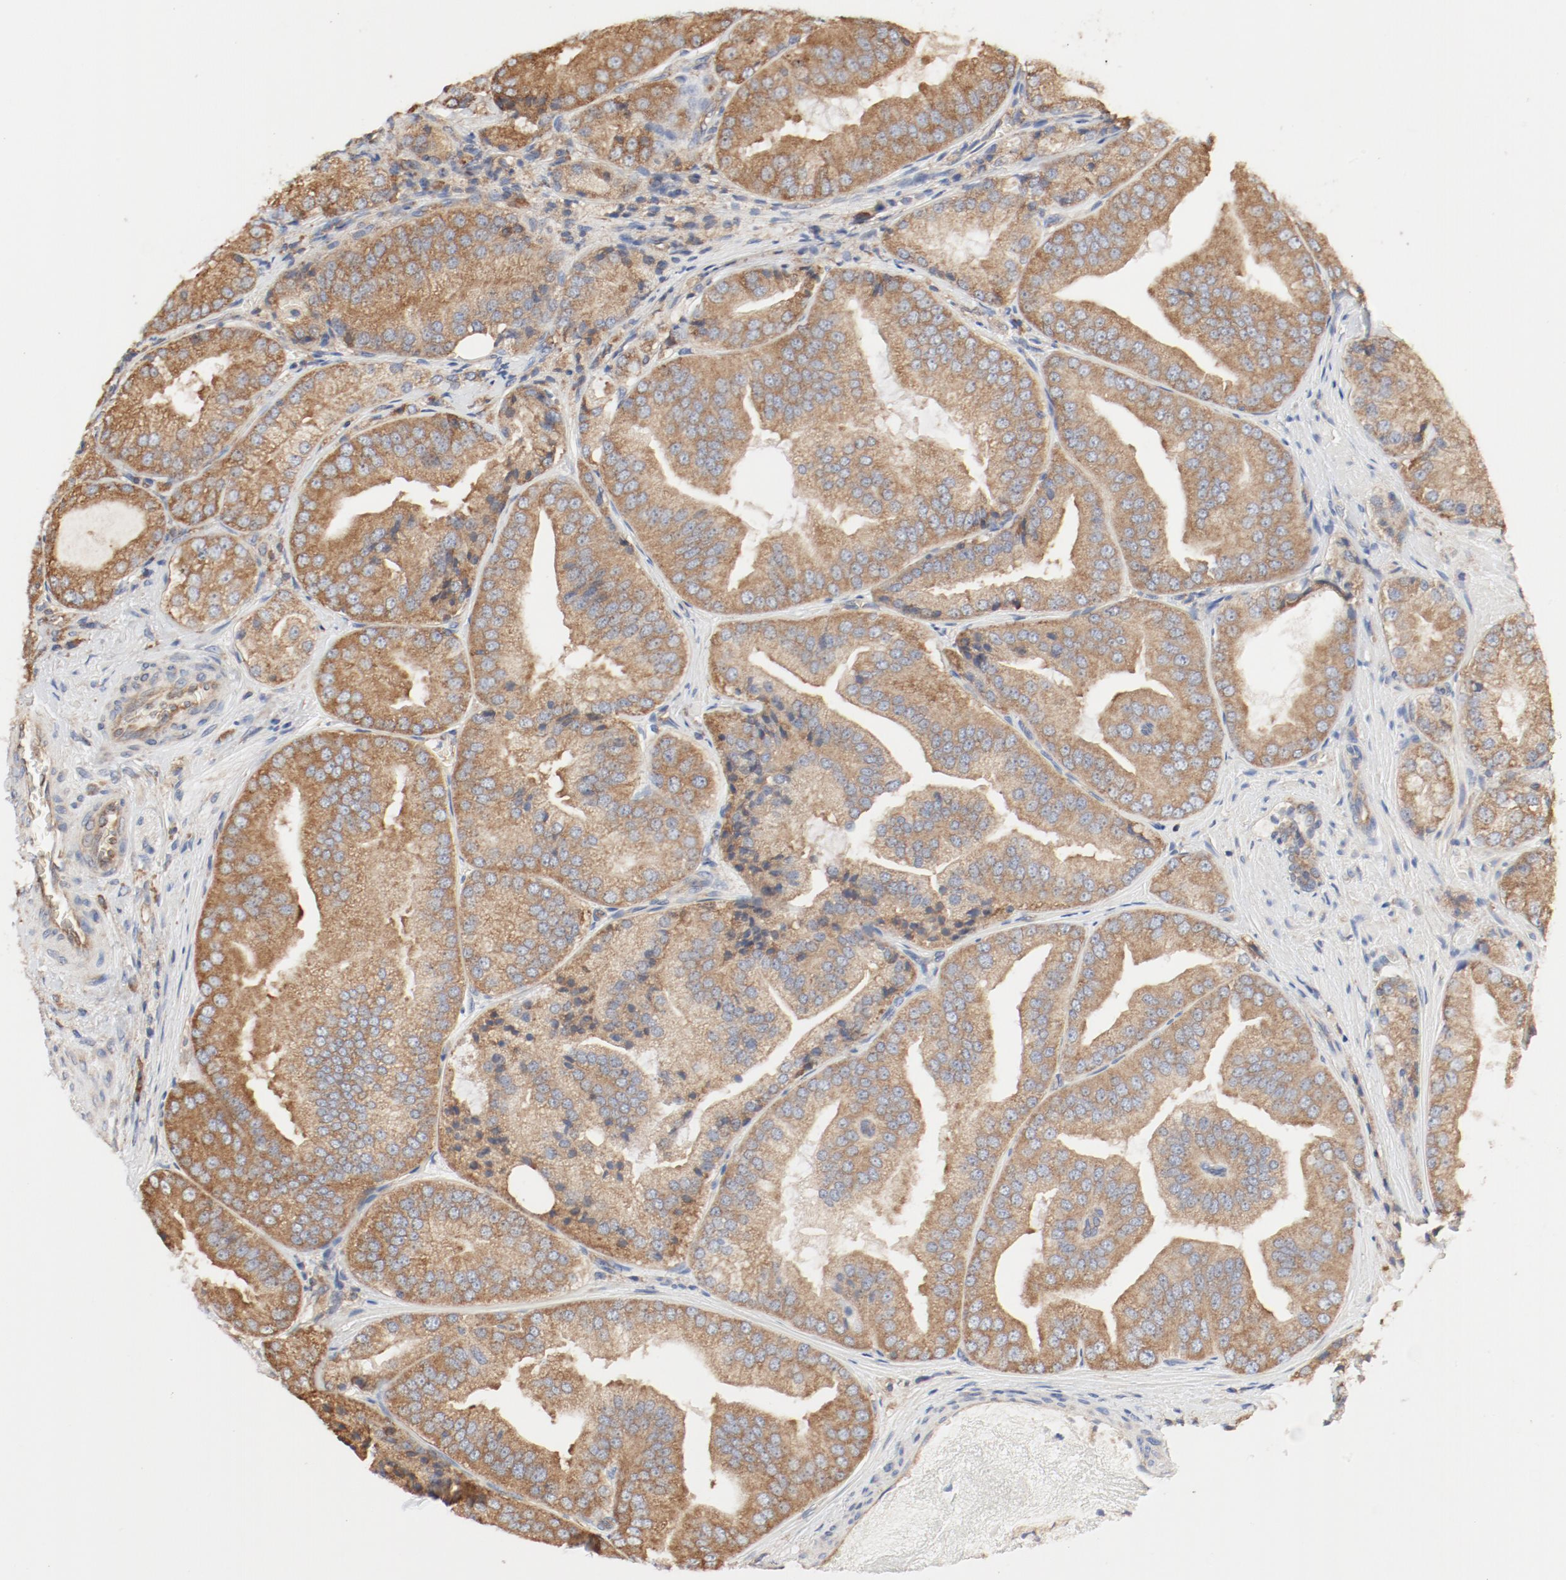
{"staining": {"intensity": "moderate", "quantity": ">75%", "location": "cytoplasmic/membranous"}, "tissue": "prostate cancer", "cell_type": "Tumor cells", "image_type": "cancer", "snomed": [{"axis": "morphology", "description": "Adenocarcinoma, Low grade"}, {"axis": "topography", "description": "Prostate"}], "caption": "Human prostate cancer (adenocarcinoma (low-grade)) stained with a protein marker demonstrates moderate staining in tumor cells.", "gene": "RPS6", "patient": {"sex": "male", "age": 60}}